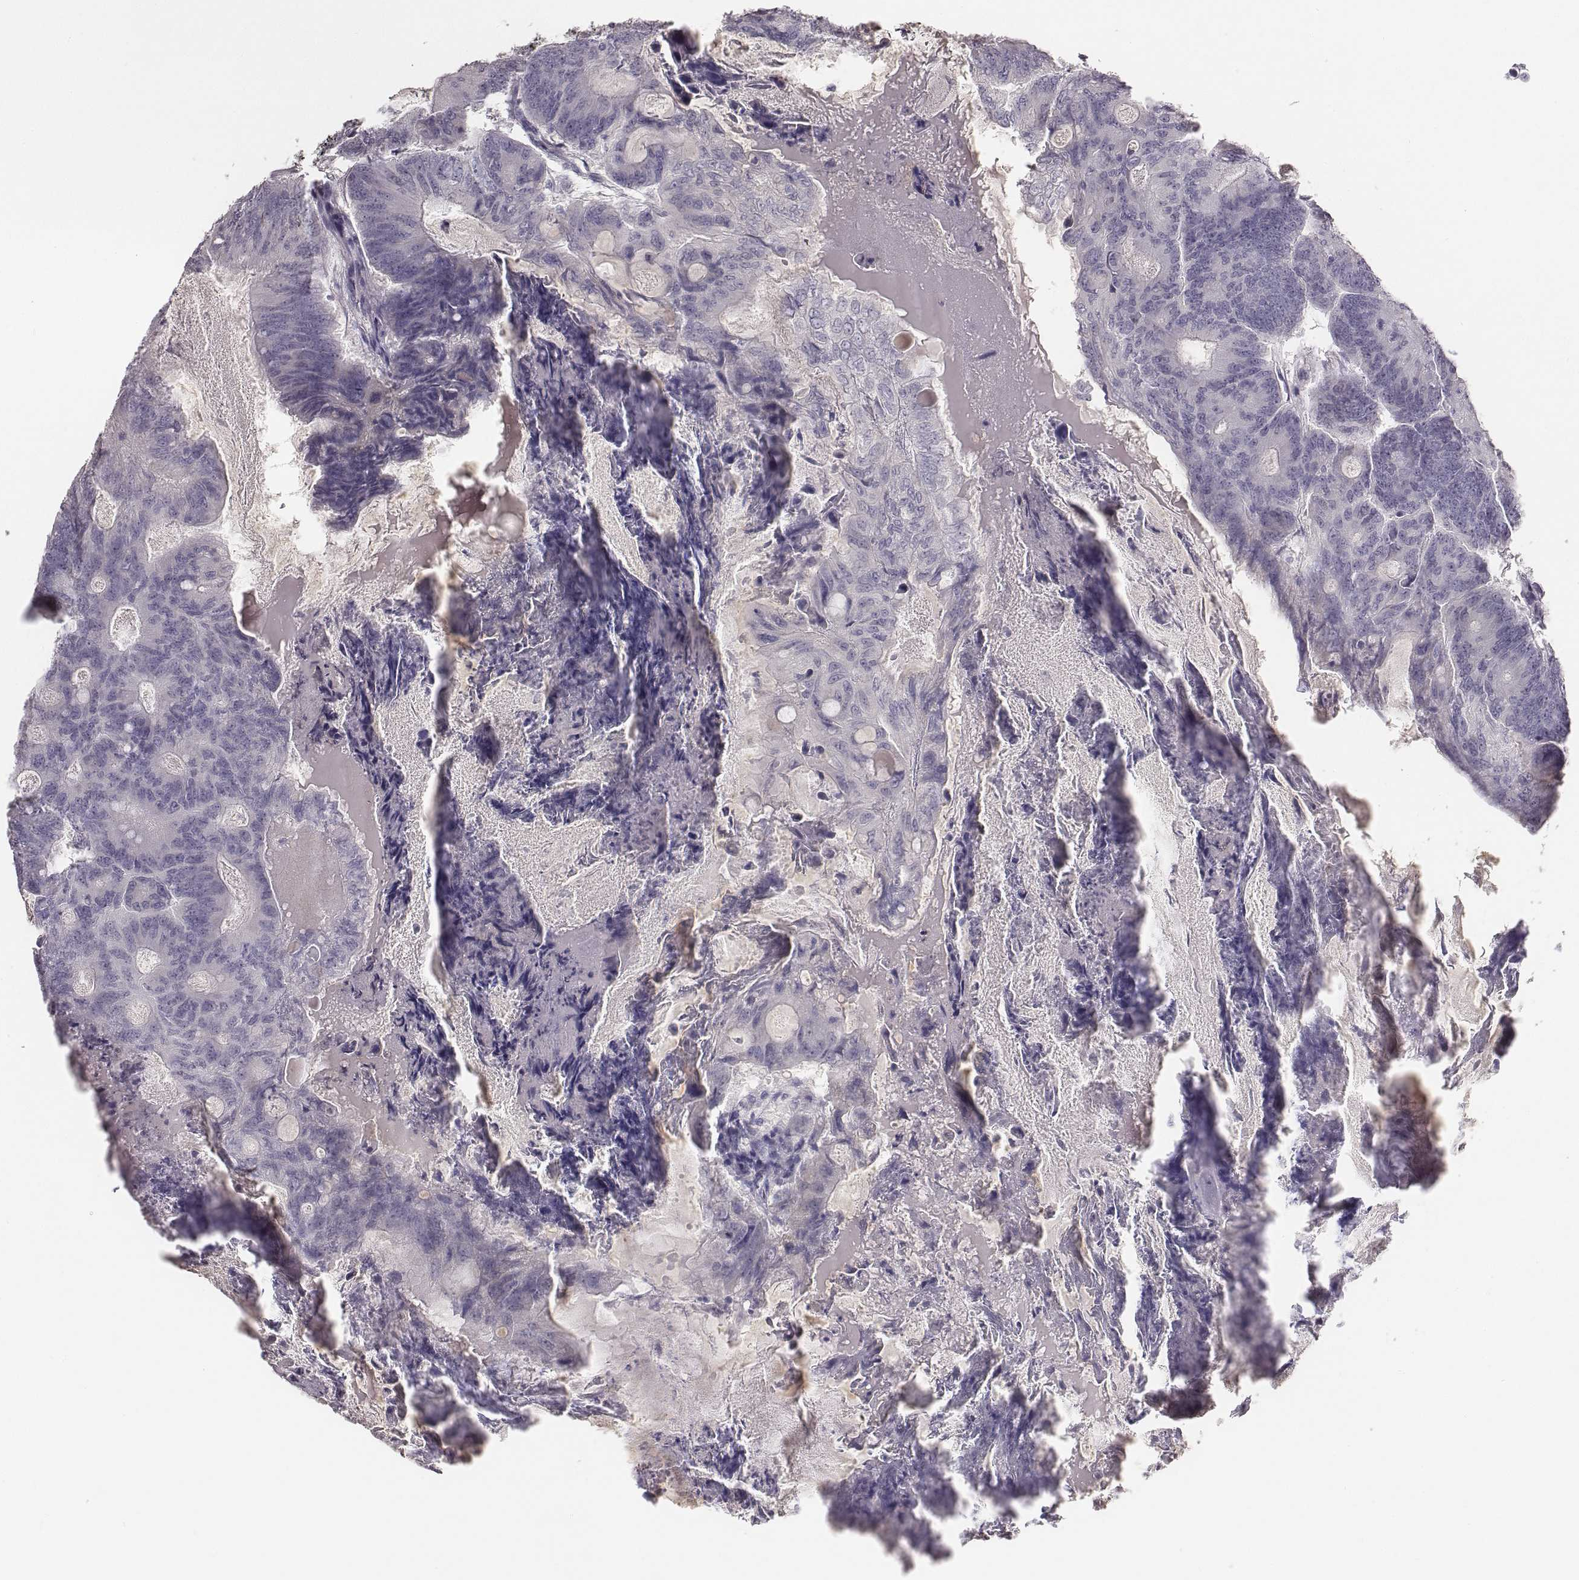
{"staining": {"intensity": "negative", "quantity": "none", "location": "none"}, "tissue": "colorectal cancer", "cell_type": "Tumor cells", "image_type": "cancer", "snomed": [{"axis": "morphology", "description": "Adenocarcinoma, NOS"}, {"axis": "topography", "description": "Colon"}], "caption": "DAB (3,3'-diaminobenzidine) immunohistochemical staining of colorectal cancer reveals no significant staining in tumor cells.", "gene": "MYH6", "patient": {"sex": "female", "age": 70}}